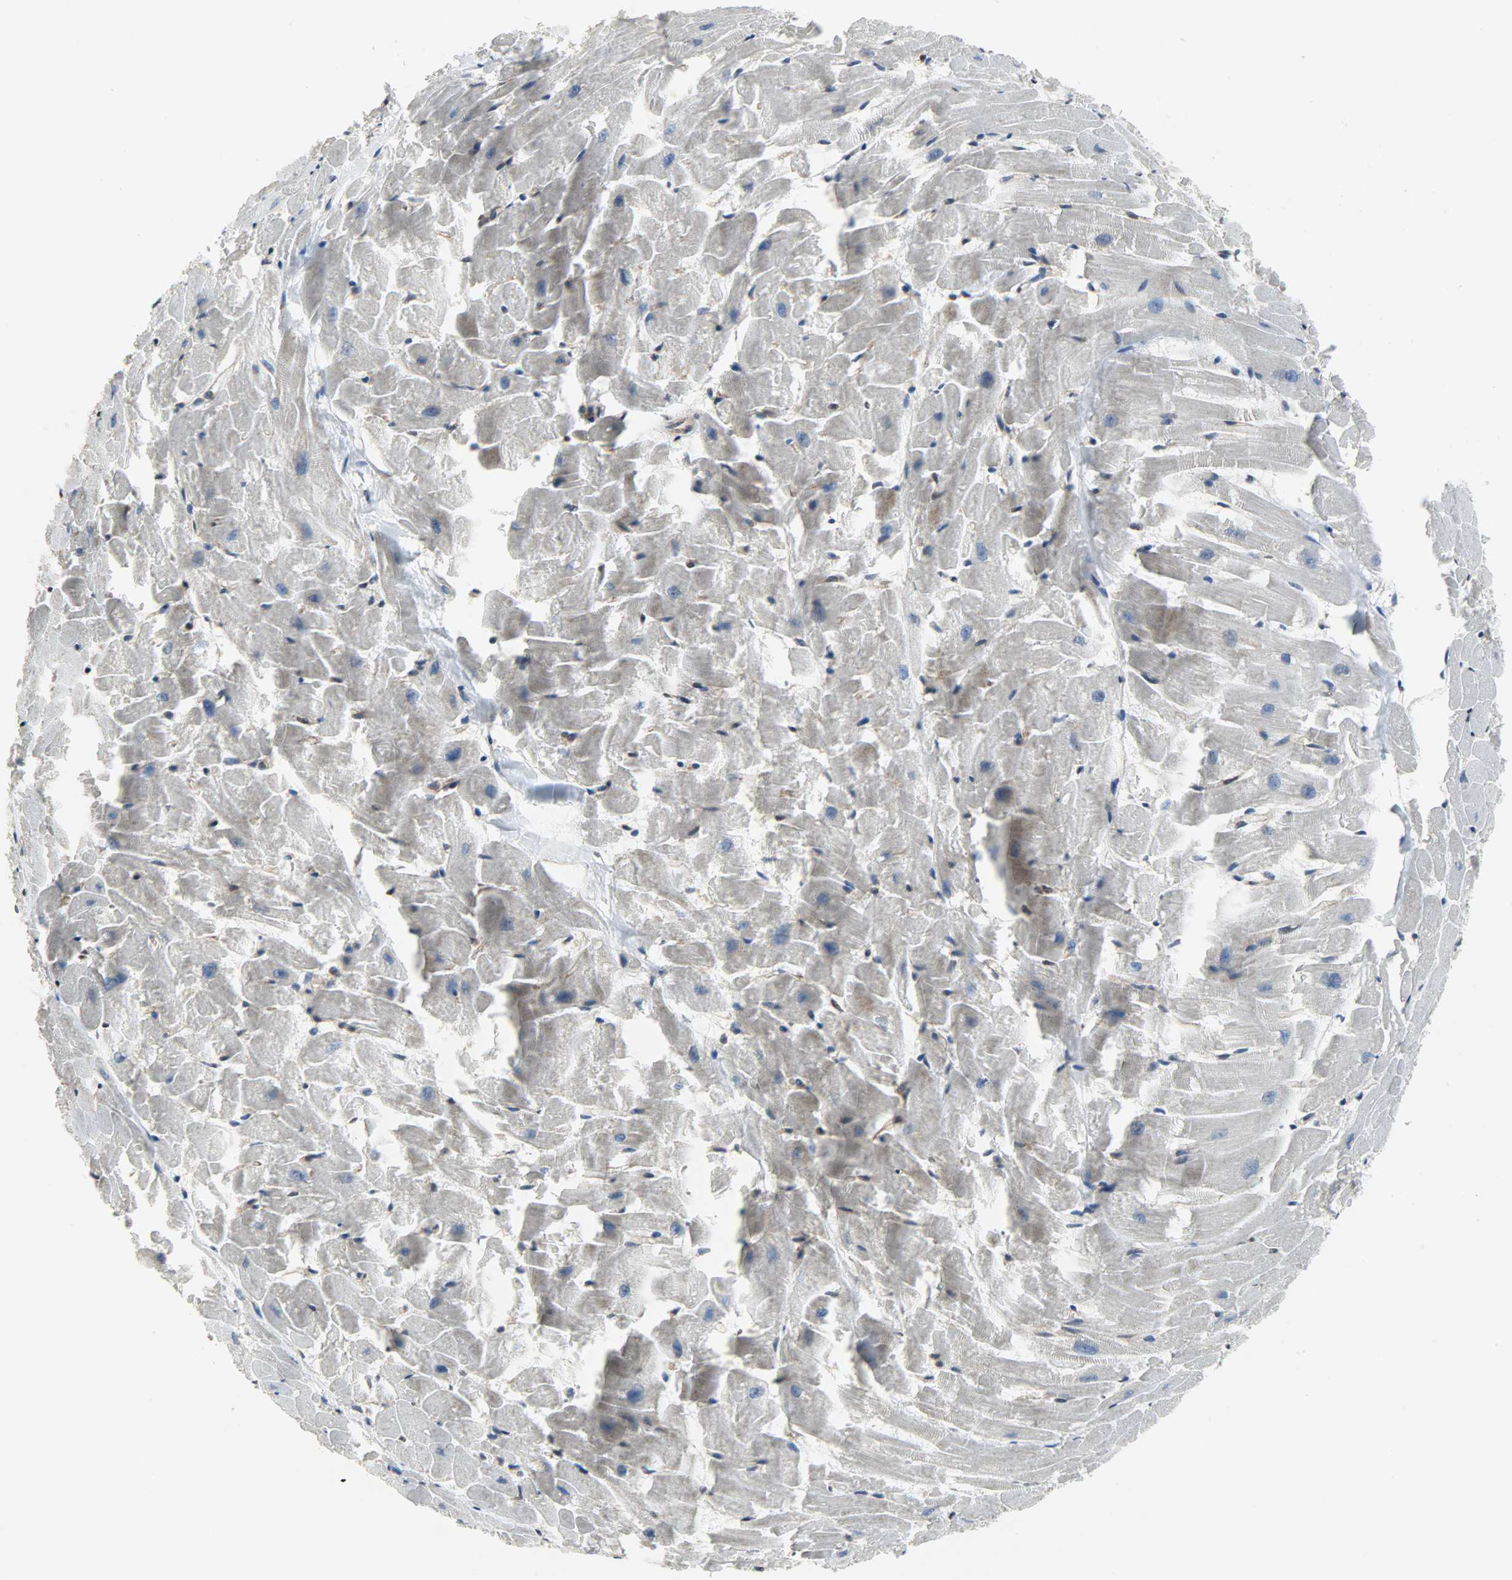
{"staining": {"intensity": "negative", "quantity": "none", "location": "none"}, "tissue": "heart muscle", "cell_type": "Cardiomyocytes", "image_type": "normal", "snomed": [{"axis": "morphology", "description": "Normal tissue, NOS"}, {"axis": "topography", "description": "Heart"}], "caption": "A high-resolution micrograph shows immunohistochemistry staining of benign heart muscle, which demonstrates no significant expression in cardiomyocytes.", "gene": "TRIM21", "patient": {"sex": "female", "age": 19}}